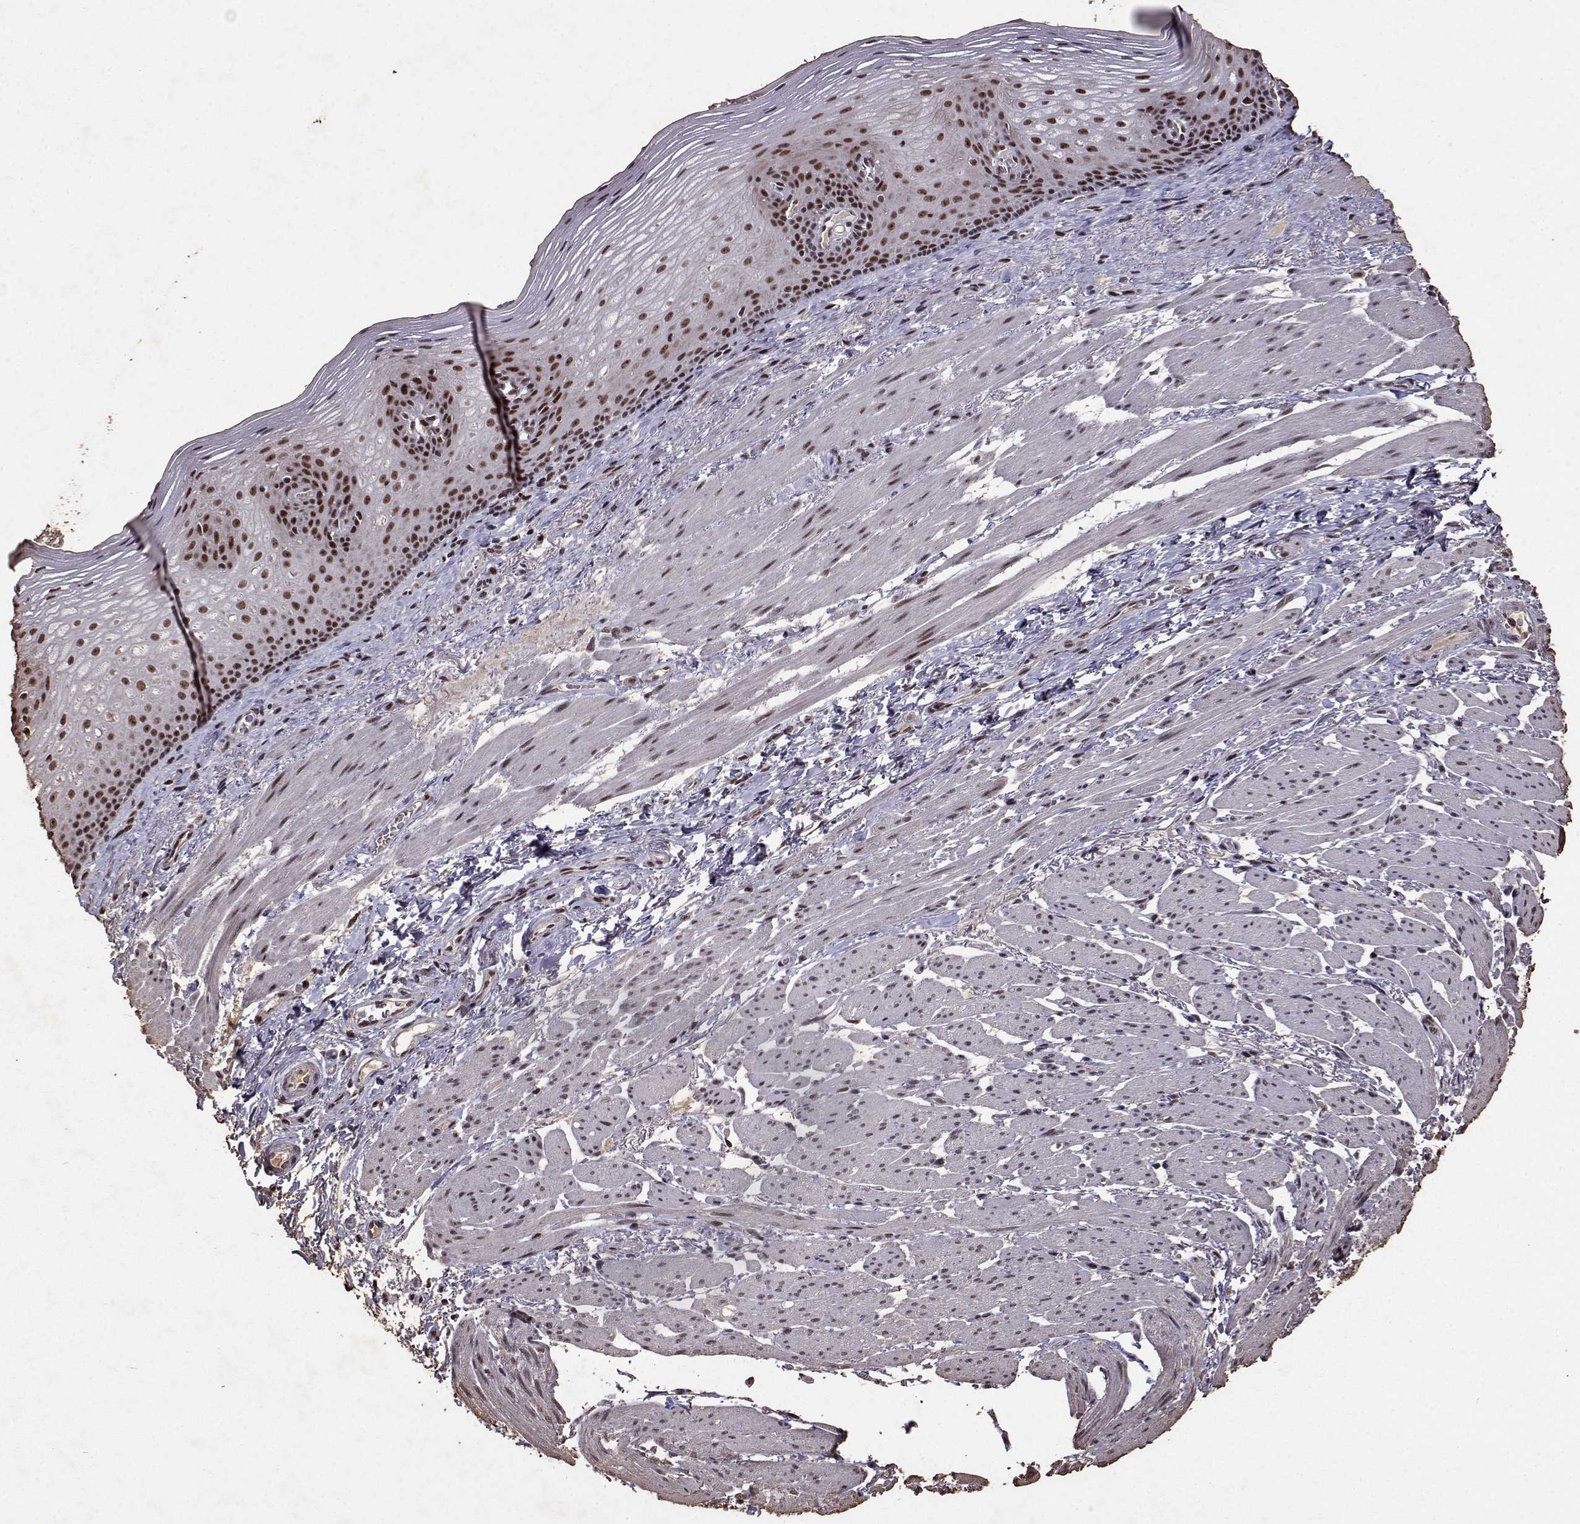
{"staining": {"intensity": "strong", "quantity": ">75%", "location": "nuclear"}, "tissue": "esophagus", "cell_type": "Squamous epithelial cells", "image_type": "normal", "snomed": [{"axis": "morphology", "description": "Normal tissue, NOS"}, {"axis": "topography", "description": "Esophagus"}], "caption": "An IHC micrograph of normal tissue is shown. Protein staining in brown labels strong nuclear positivity in esophagus within squamous epithelial cells.", "gene": "TOE1", "patient": {"sex": "male", "age": 76}}